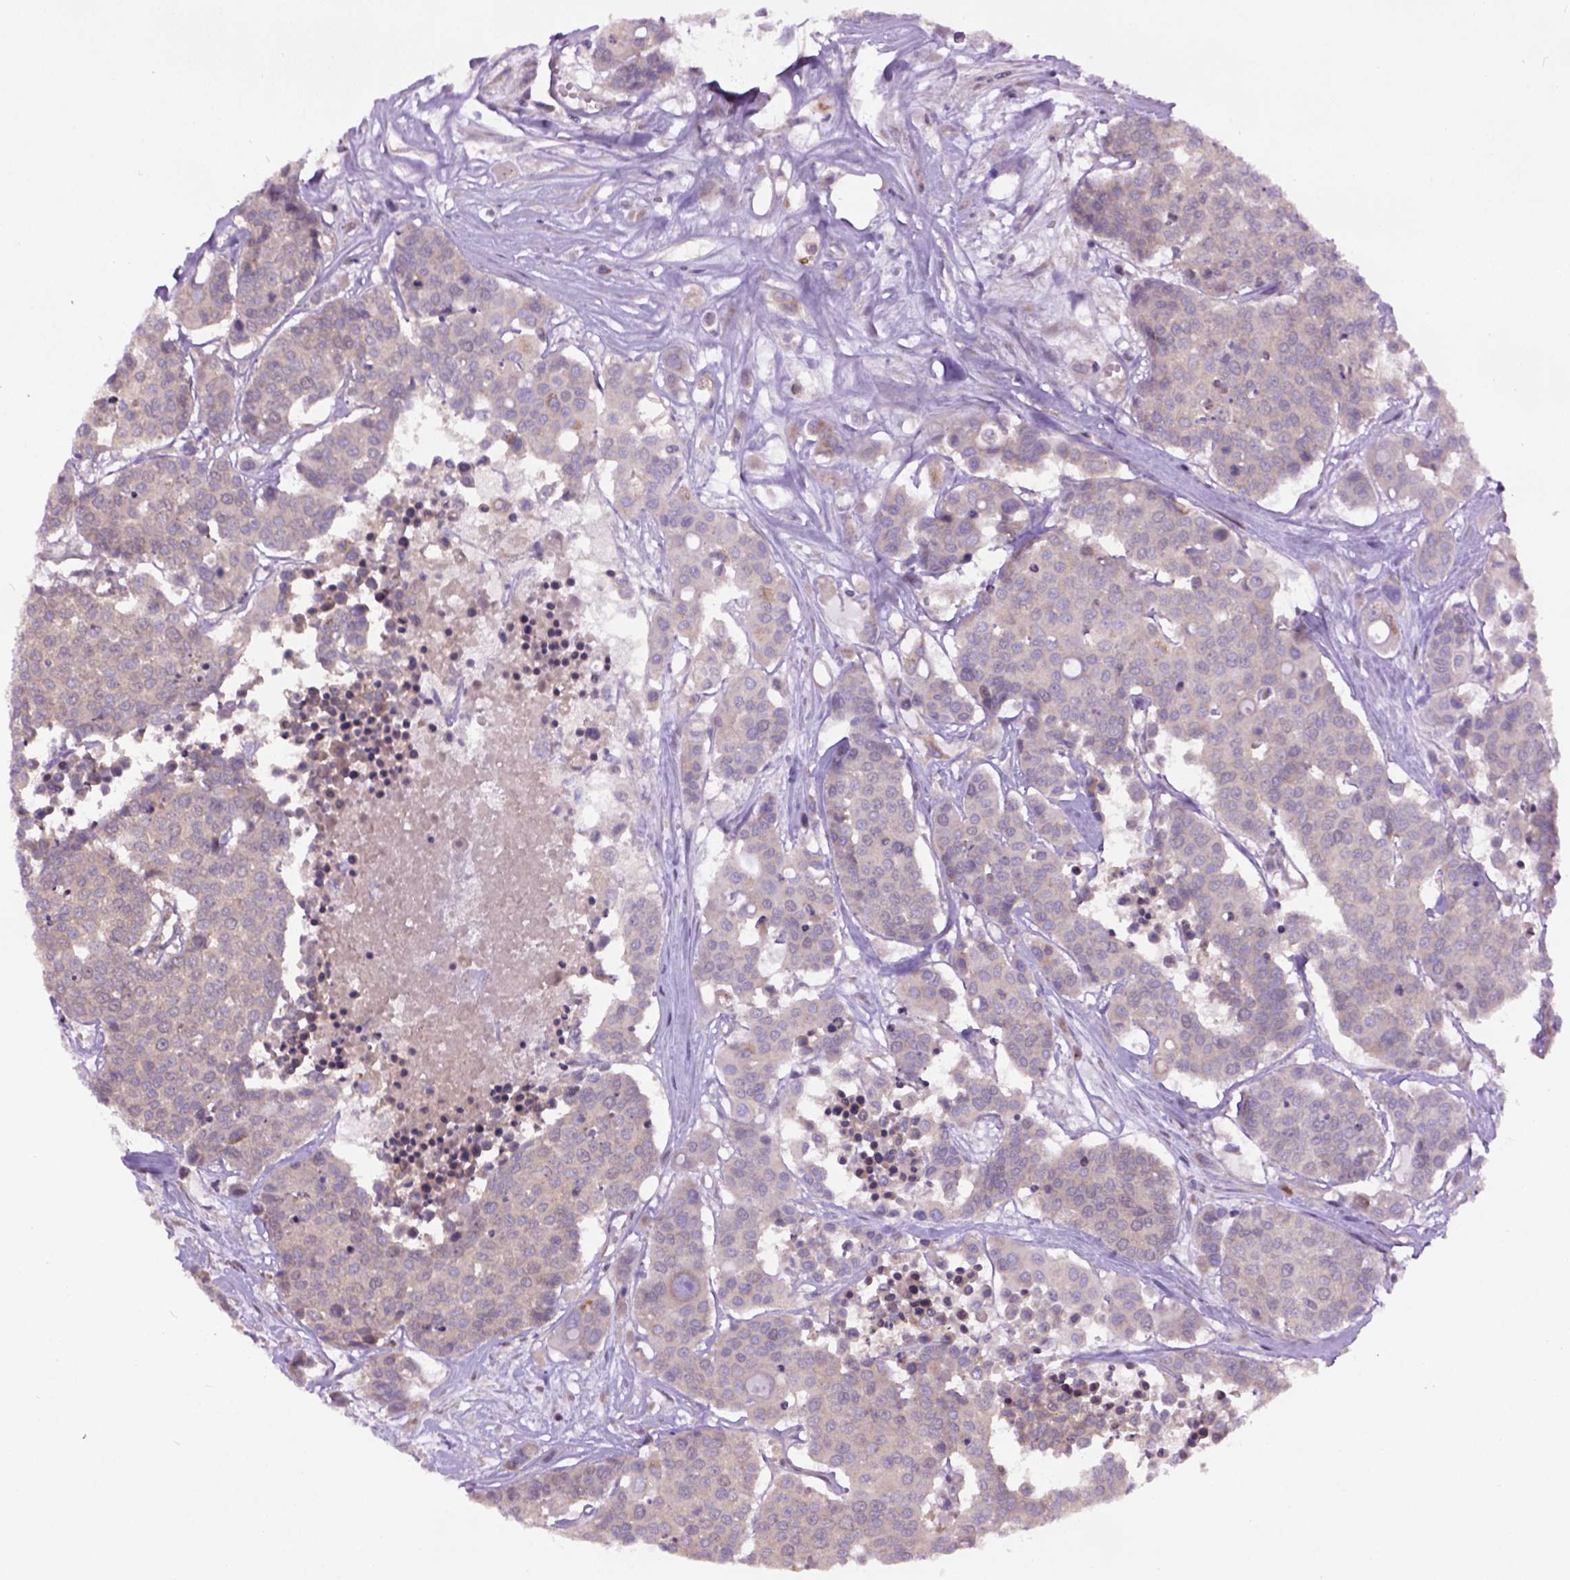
{"staining": {"intensity": "weak", "quantity": ">75%", "location": "cytoplasmic/membranous"}, "tissue": "carcinoid", "cell_type": "Tumor cells", "image_type": "cancer", "snomed": [{"axis": "morphology", "description": "Carcinoid, malignant, NOS"}, {"axis": "topography", "description": "Colon"}], "caption": "Protein expression analysis of human carcinoid (malignant) reveals weak cytoplasmic/membranous expression in about >75% of tumor cells.", "gene": "WDR48", "patient": {"sex": "male", "age": 81}}